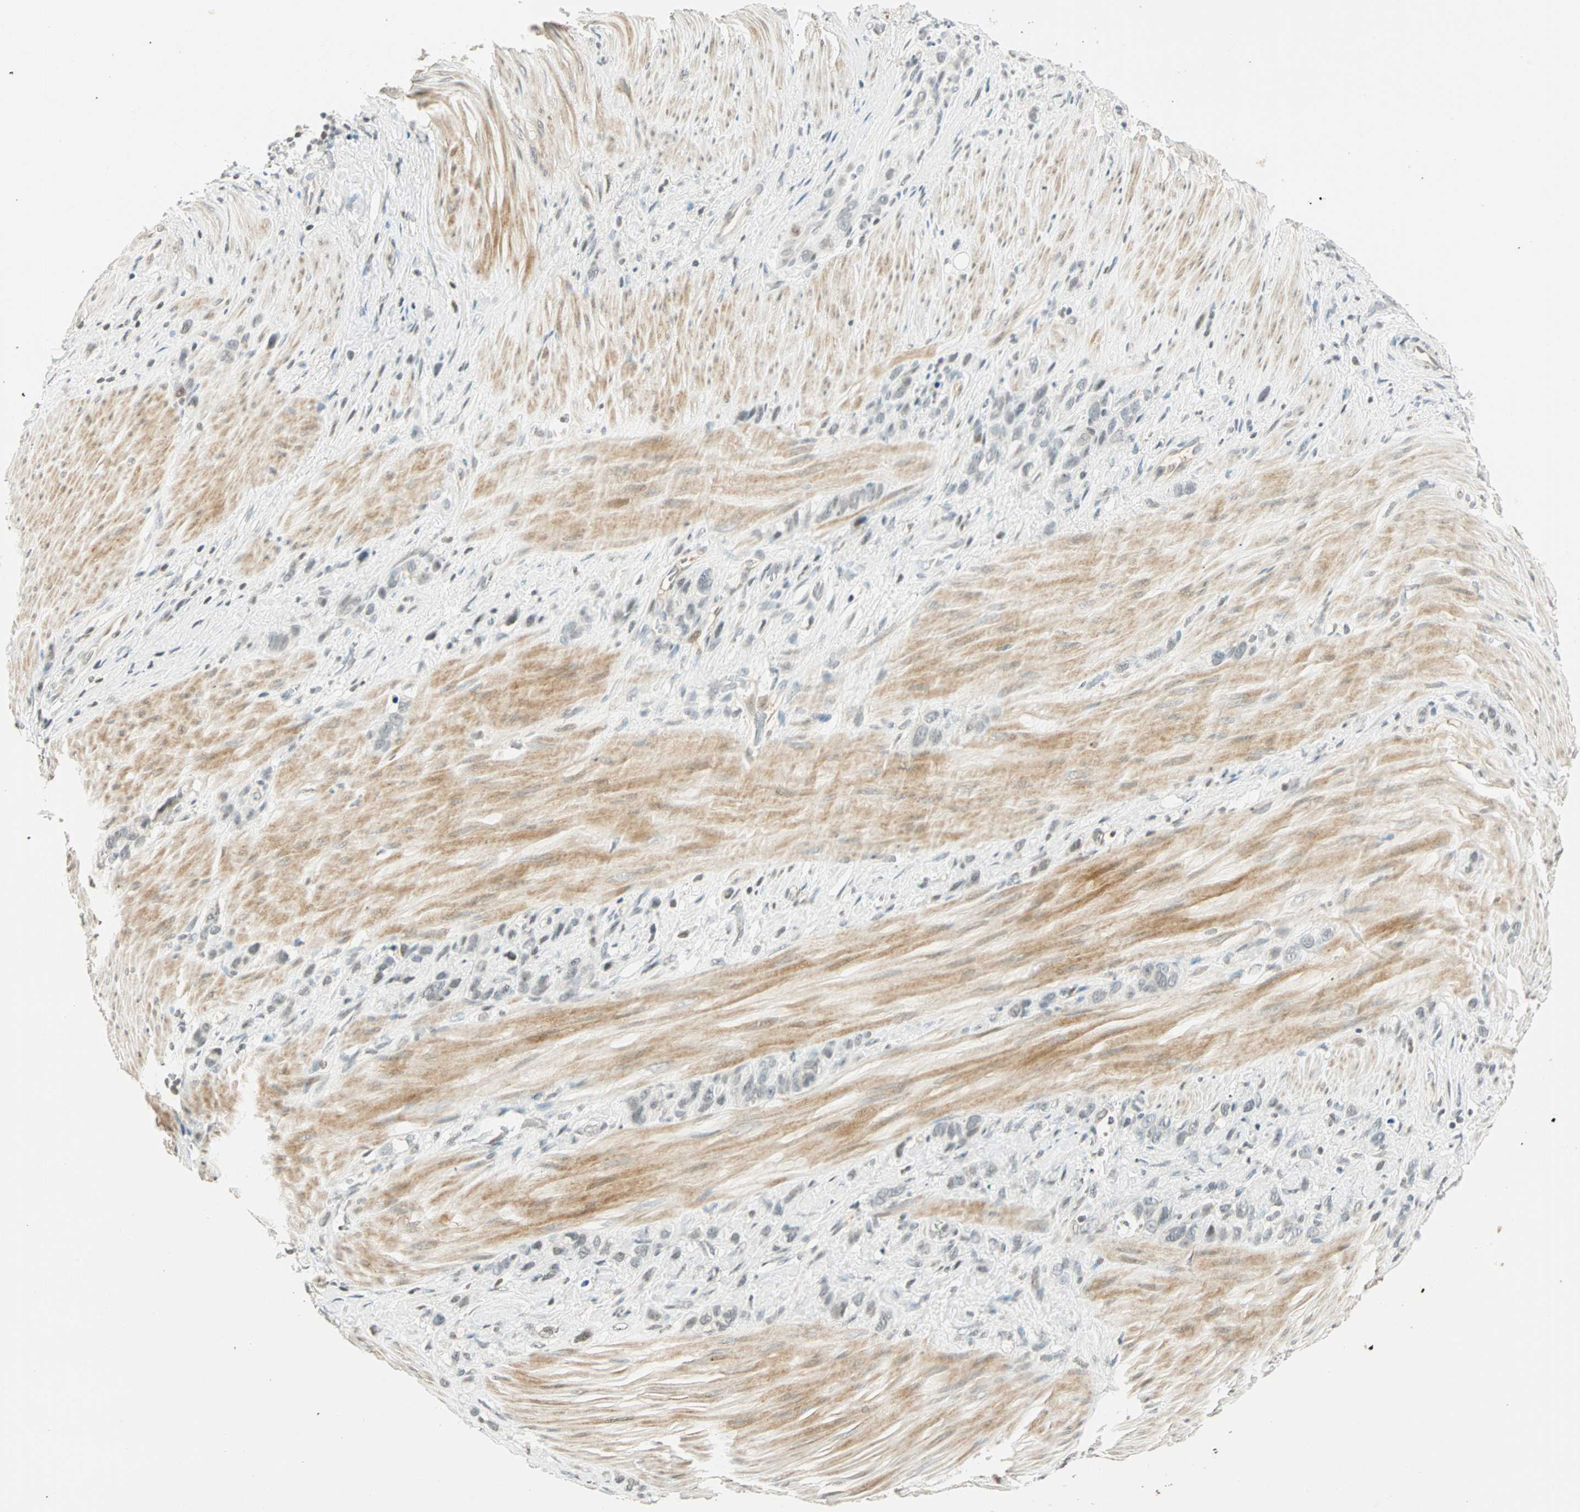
{"staining": {"intensity": "weak", "quantity": "<25%", "location": "nuclear"}, "tissue": "stomach cancer", "cell_type": "Tumor cells", "image_type": "cancer", "snomed": [{"axis": "morphology", "description": "Normal tissue, NOS"}, {"axis": "morphology", "description": "Adenocarcinoma, NOS"}, {"axis": "morphology", "description": "Adenocarcinoma, High grade"}, {"axis": "topography", "description": "Stomach, upper"}, {"axis": "topography", "description": "Stomach"}], "caption": "The immunohistochemistry (IHC) photomicrograph has no significant positivity in tumor cells of stomach cancer (high-grade adenocarcinoma) tissue. (DAB immunohistochemistry, high magnification).", "gene": "SMAD3", "patient": {"sex": "female", "age": 65}}